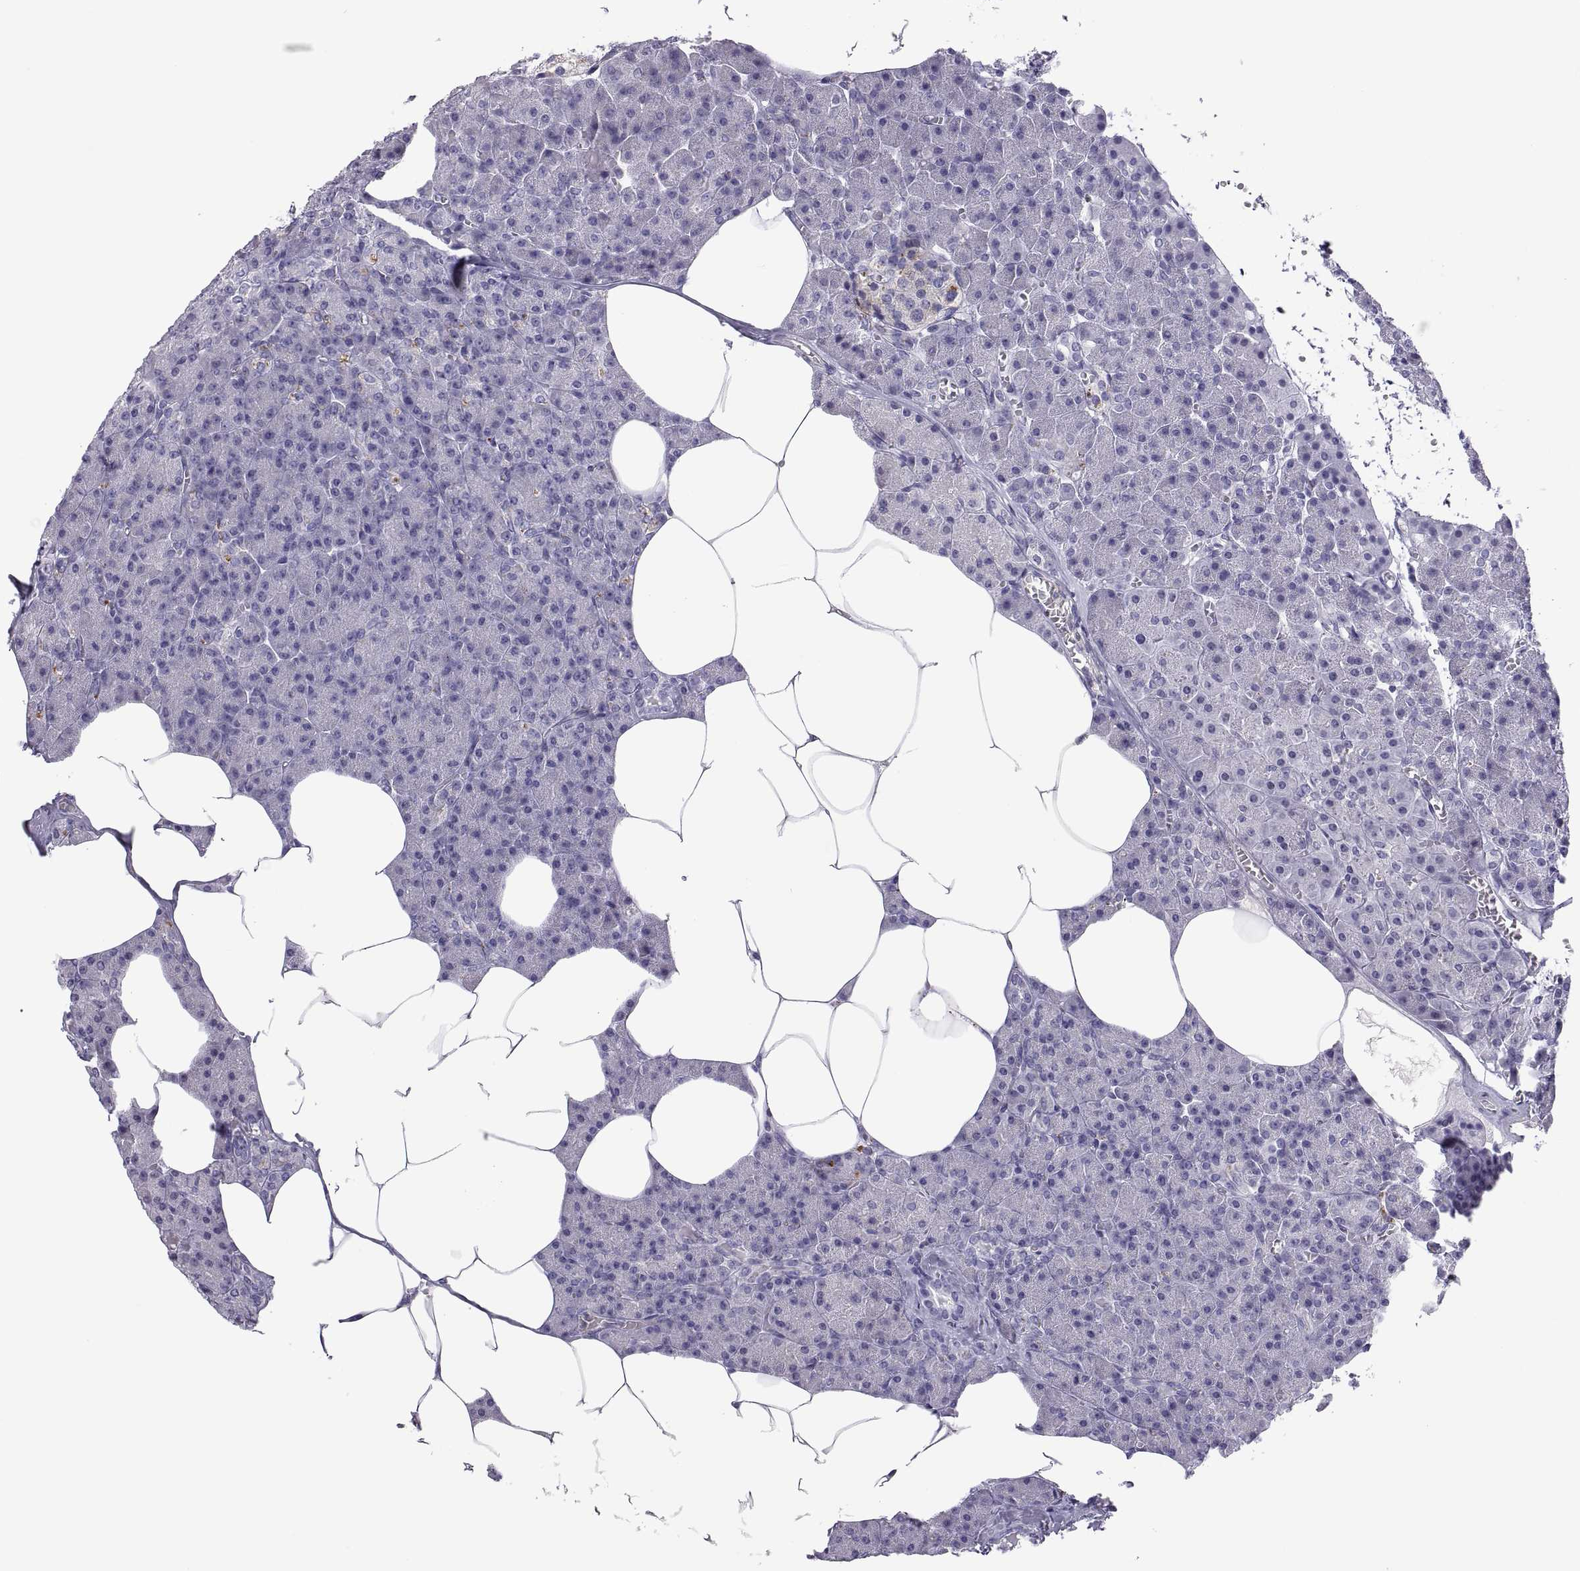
{"staining": {"intensity": "negative", "quantity": "none", "location": "none"}, "tissue": "pancreas", "cell_type": "Exocrine glandular cells", "image_type": "normal", "snomed": [{"axis": "morphology", "description": "Normal tissue, NOS"}, {"axis": "topography", "description": "Pancreas"}], "caption": "IHC histopathology image of normal pancreas: pancreas stained with DAB (3,3'-diaminobenzidine) reveals no significant protein staining in exocrine glandular cells.", "gene": "RGS19", "patient": {"sex": "female", "age": 45}}